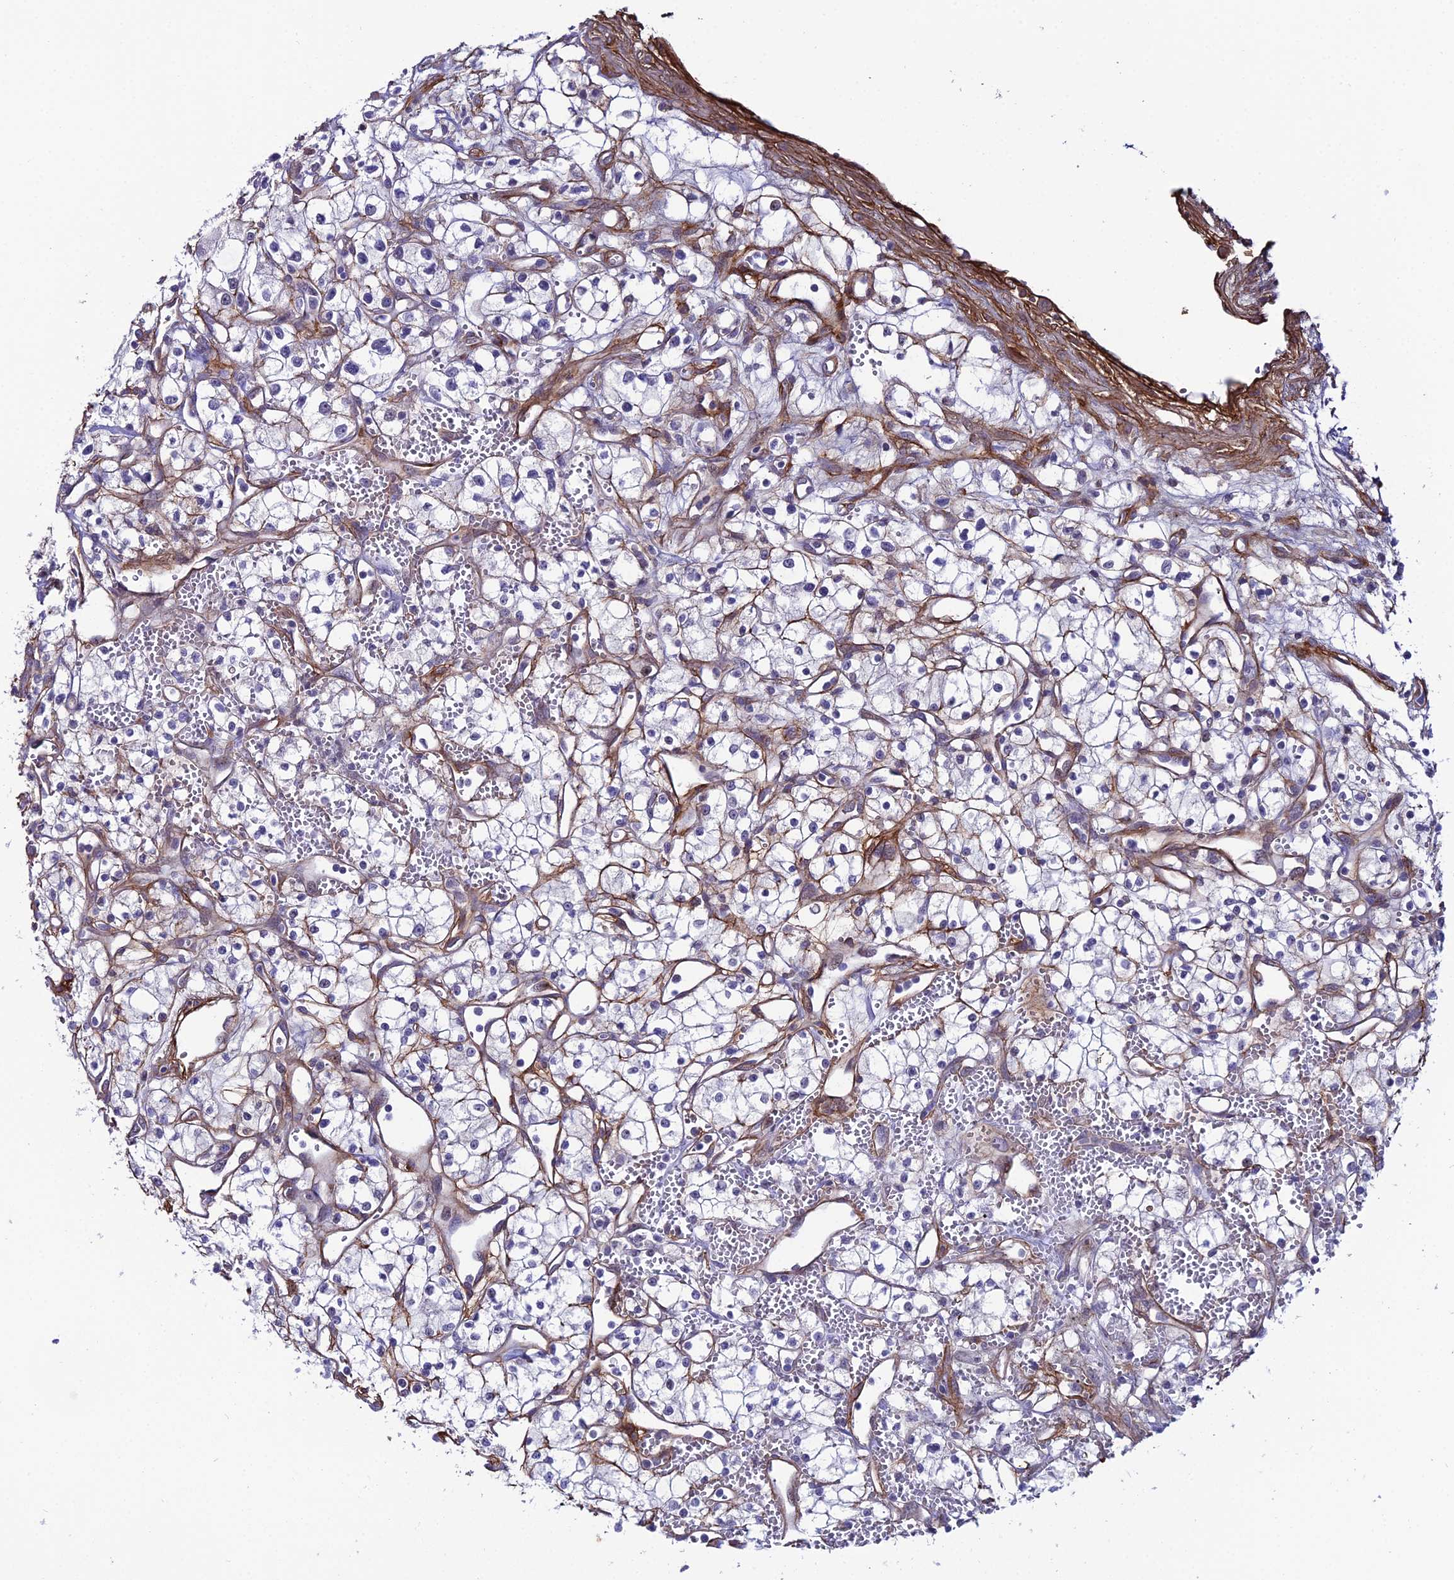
{"staining": {"intensity": "negative", "quantity": "none", "location": "none"}, "tissue": "renal cancer", "cell_type": "Tumor cells", "image_type": "cancer", "snomed": [{"axis": "morphology", "description": "Adenocarcinoma, NOS"}, {"axis": "topography", "description": "Kidney"}], "caption": "A high-resolution photomicrograph shows immunohistochemistry (IHC) staining of renal adenocarcinoma, which demonstrates no significant positivity in tumor cells.", "gene": "SYT15", "patient": {"sex": "male", "age": 59}}